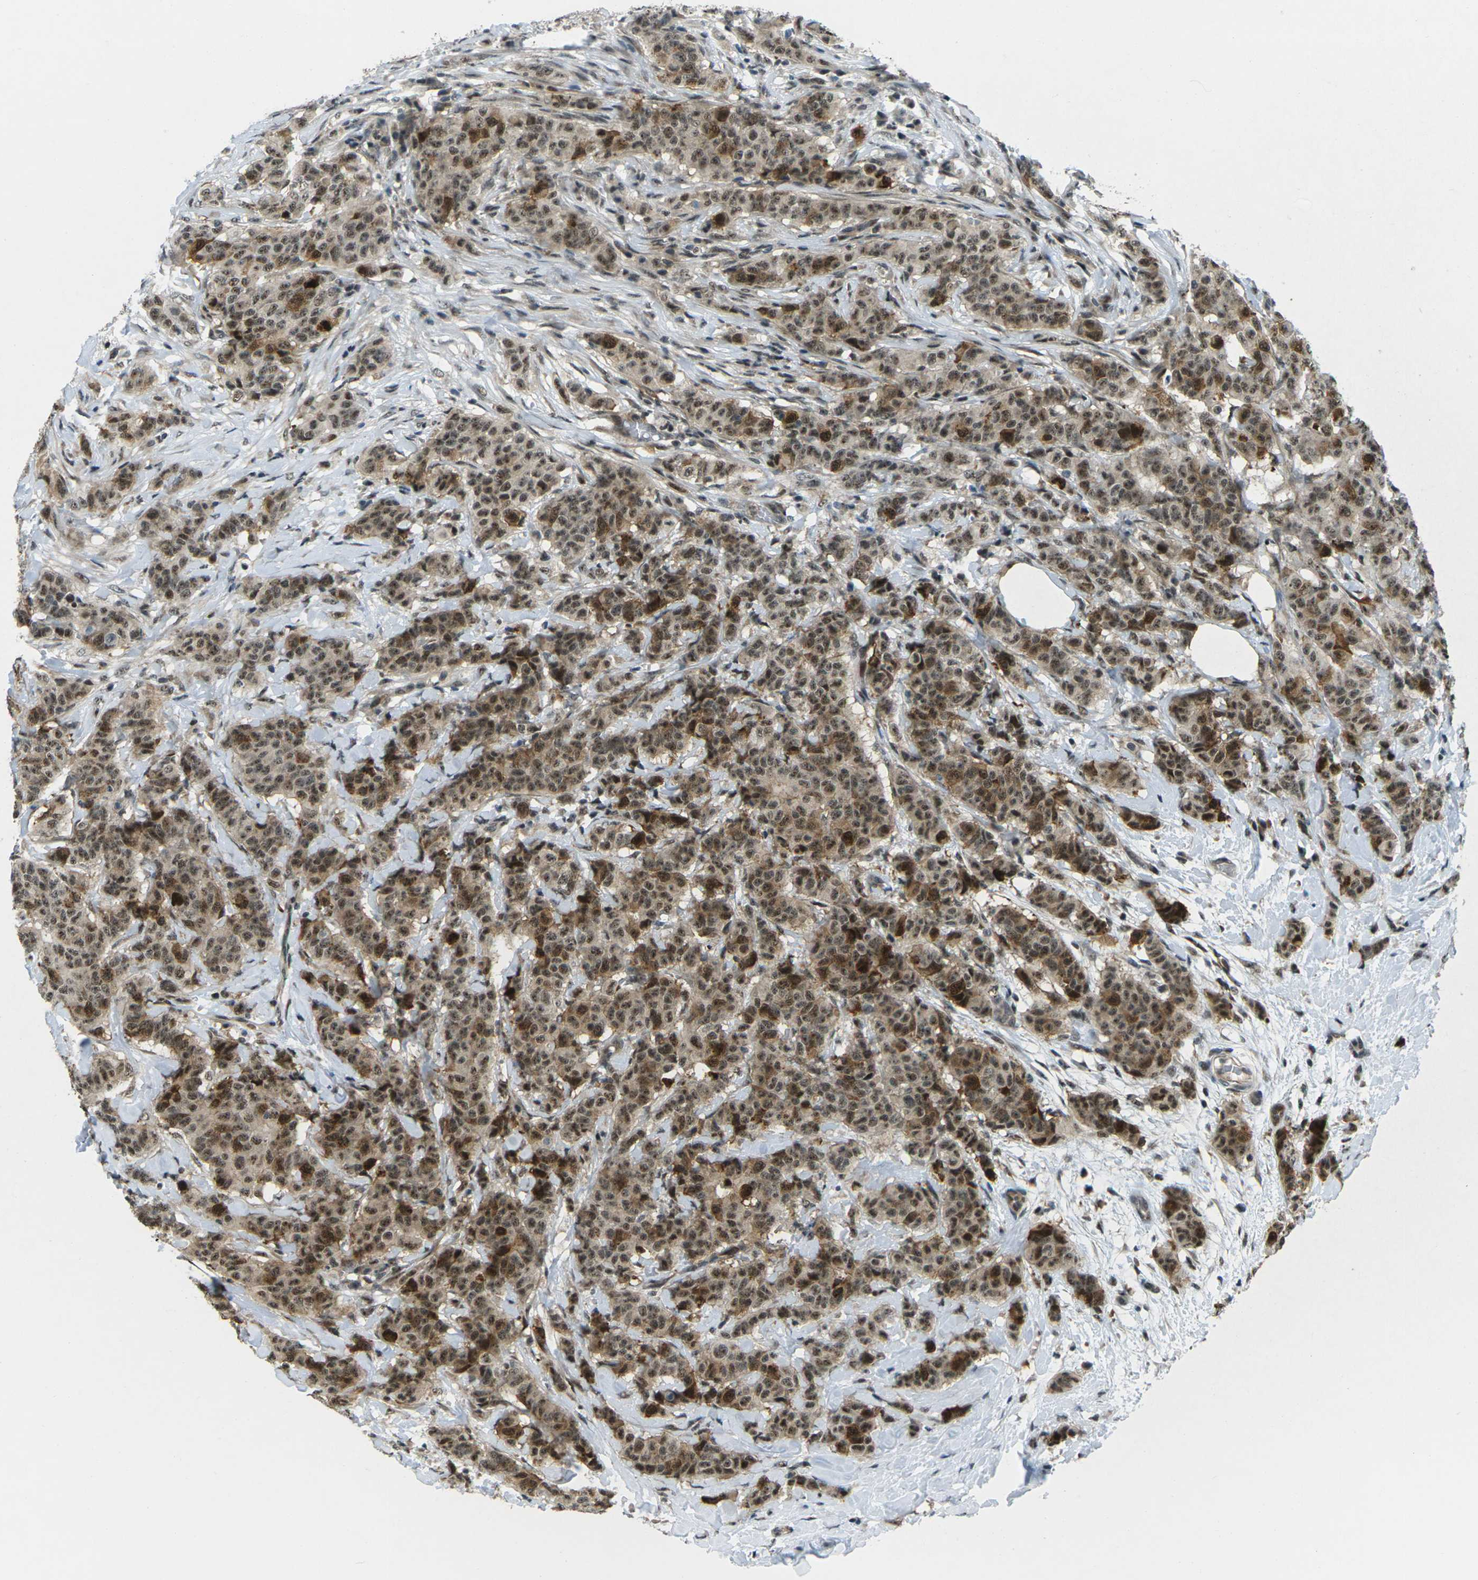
{"staining": {"intensity": "moderate", "quantity": ">75%", "location": "cytoplasmic/membranous,nuclear"}, "tissue": "breast cancer", "cell_type": "Tumor cells", "image_type": "cancer", "snomed": [{"axis": "morphology", "description": "Normal tissue, NOS"}, {"axis": "morphology", "description": "Duct carcinoma"}, {"axis": "topography", "description": "Breast"}], "caption": "A brown stain labels moderate cytoplasmic/membranous and nuclear staining of a protein in human breast cancer tumor cells.", "gene": "UBE2S", "patient": {"sex": "female", "age": 40}}